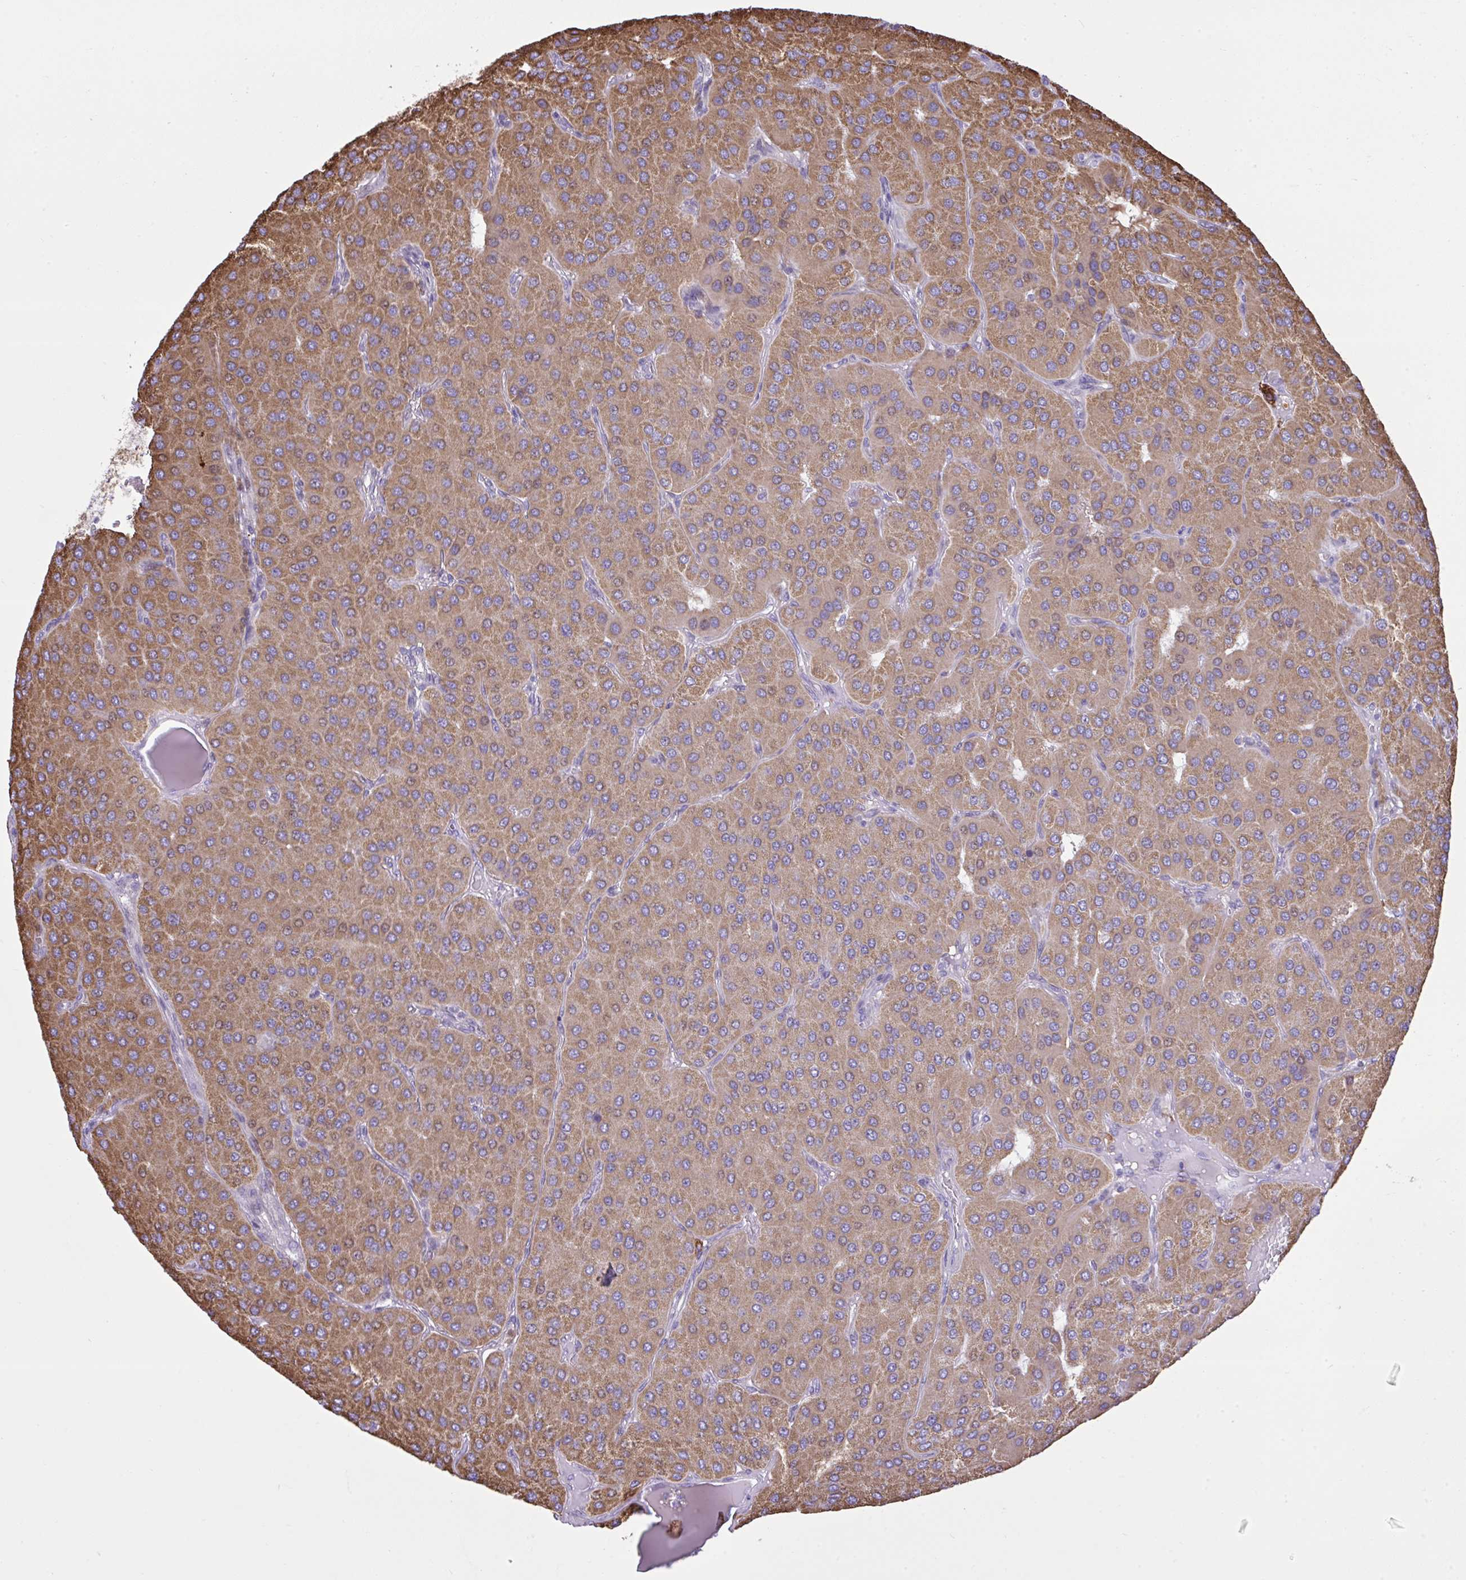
{"staining": {"intensity": "moderate", "quantity": ">75%", "location": "cytoplasmic/membranous"}, "tissue": "parathyroid gland", "cell_type": "Glandular cells", "image_type": "normal", "snomed": [{"axis": "morphology", "description": "Normal tissue, NOS"}, {"axis": "morphology", "description": "Adenoma, NOS"}, {"axis": "topography", "description": "Parathyroid gland"}], "caption": "Immunohistochemistry (IHC) (DAB (3,3'-diaminobenzidine)) staining of normal human parathyroid gland shows moderate cytoplasmic/membranous protein expression in approximately >75% of glandular cells. The staining was performed using DAB, with brown indicating positive protein expression. Nuclei are stained blue with hematoxylin.", "gene": "ZNF362", "patient": {"sex": "female", "age": 86}}